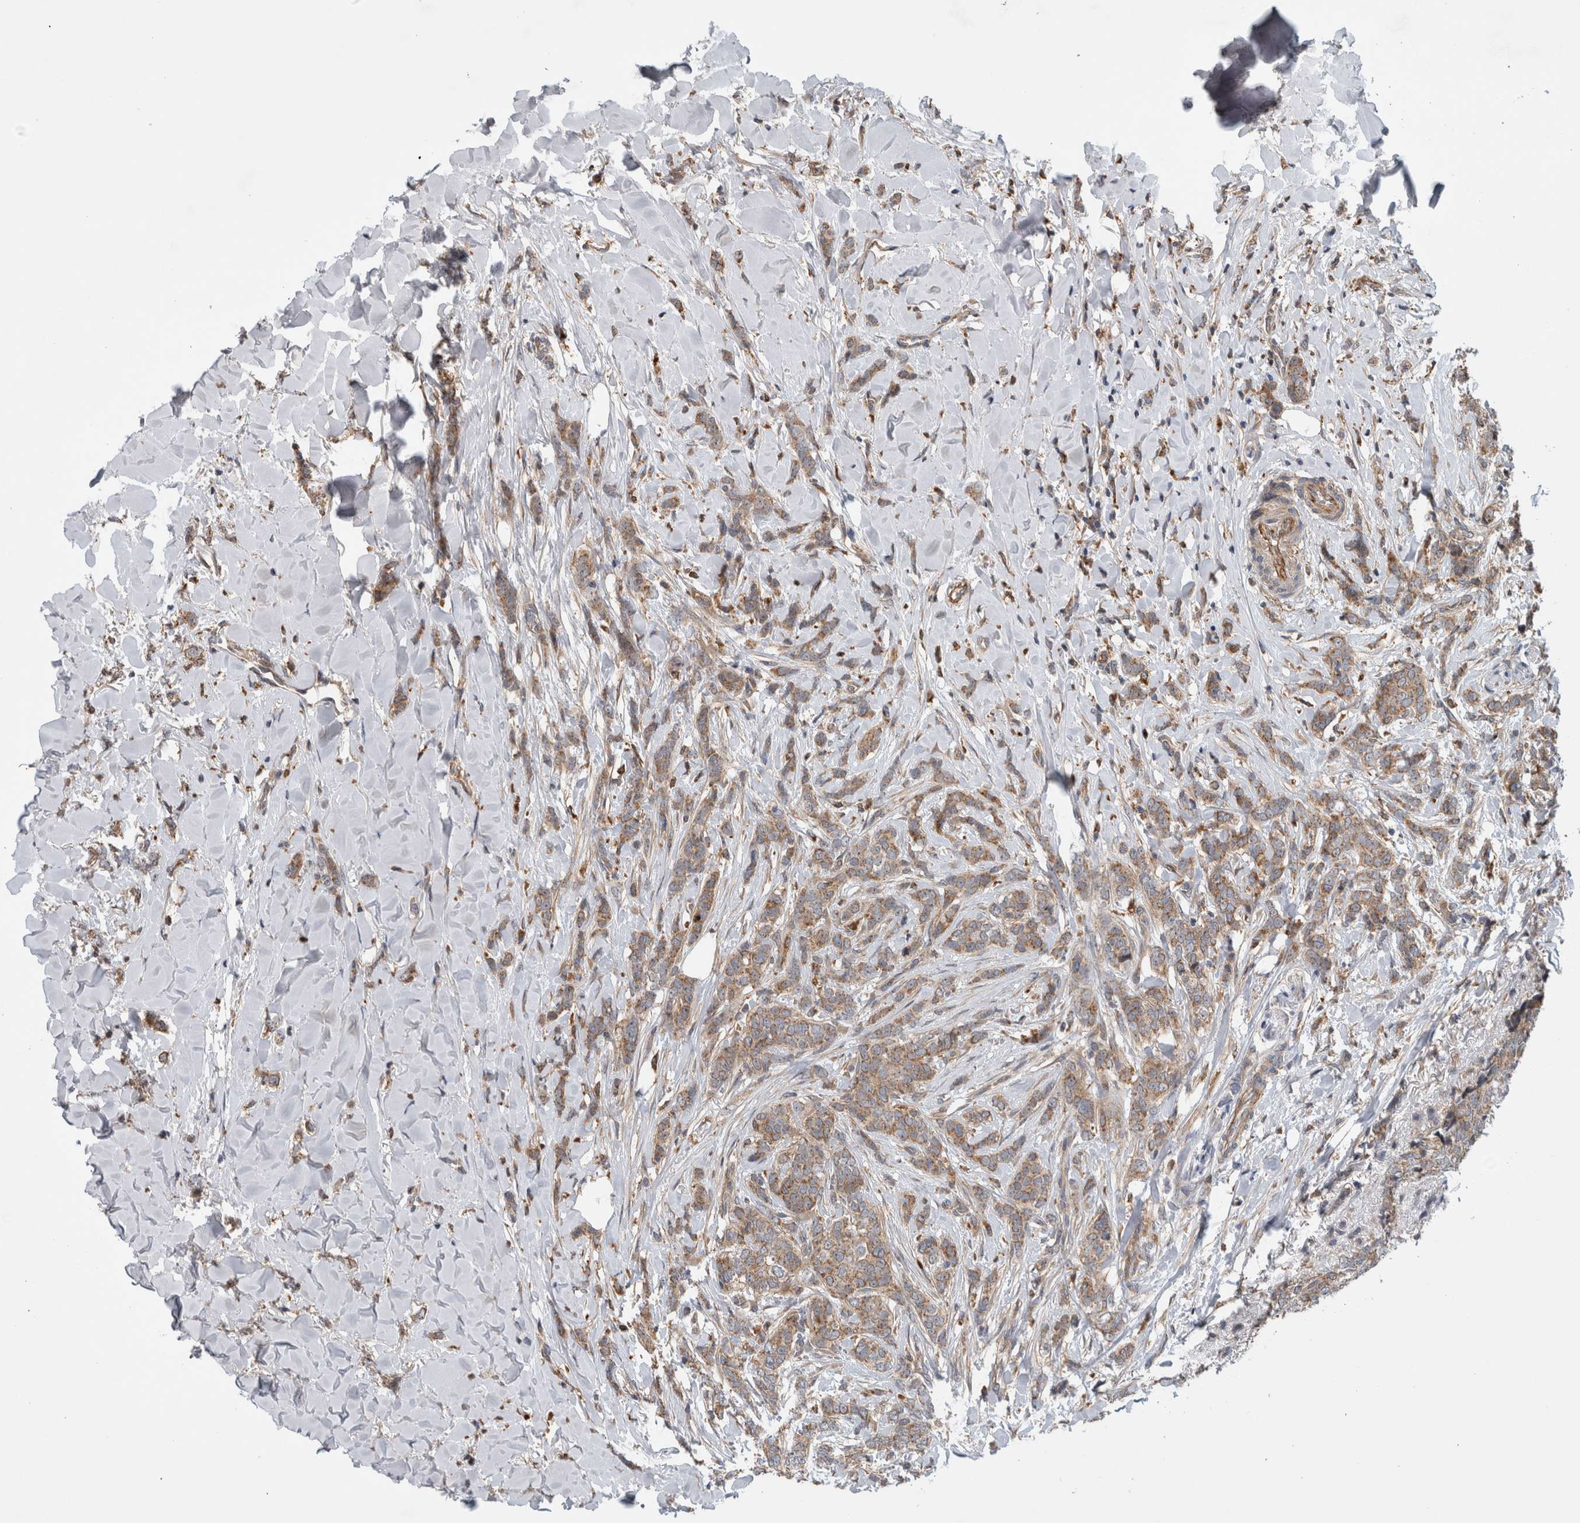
{"staining": {"intensity": "weak", "quantity": ">75%", "location": "cytoplasmic/membranous"}, "tissue": "breast cancer", "cell_type": "Tumor cells", "image_type": "cancer", "snomed": [{"axis": "morphology", "description": "Lobular carcinoma"}, {"axis": "topography", "description": "Skin"}, {"axis": "topography", "description": "Breast"}], "caption": "Breast cancer stained for a protein (brown) demonstrates weak cytoplasmic/membranous positive positivity in approximately >75% of tumor cells.", "gene": "ADGRL3", "patient": {"sex": "female", "age": 46}}